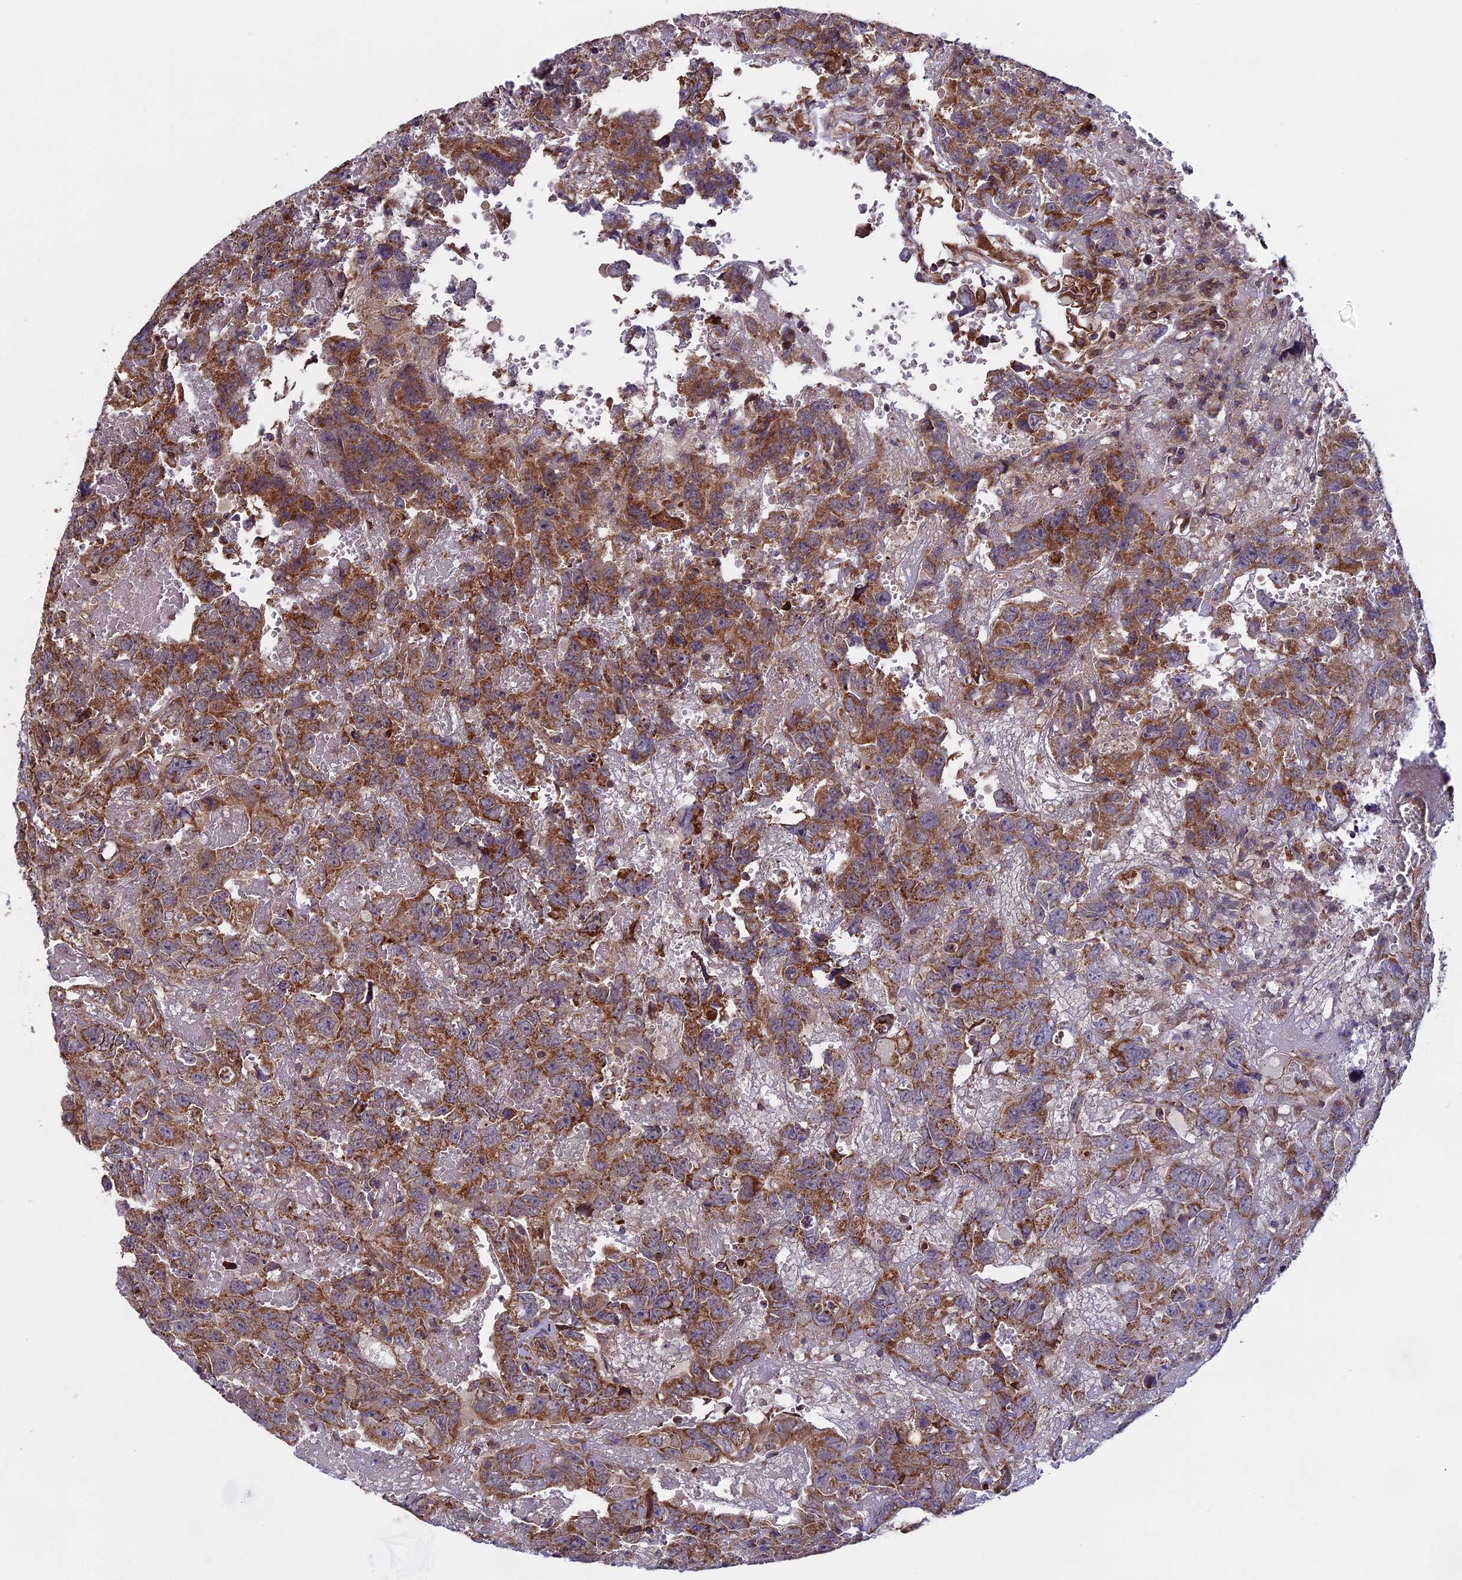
{"staining": {"intensity": "moderate", "quantity": ">75%", "location": "cytoplasmic/membranous"}, "tissue": "testis cancer", "cell_type": "Tumor cells", "image_type": "cancer", "snomed": [{"axis": "morphology", "description": "Carcinoma, Embryonal, NOS"}, {"axis": "topography", "description": "Testis"}], "caption": "Embryonal carcinoma (testis) tissue shows moderate cytoplasmic/membranous expression in approximately >75% of tumor cells, visualized by immunohistochemistry.", "gene": "CCDC8", "patient": {"sex": "male", "age": 45}}